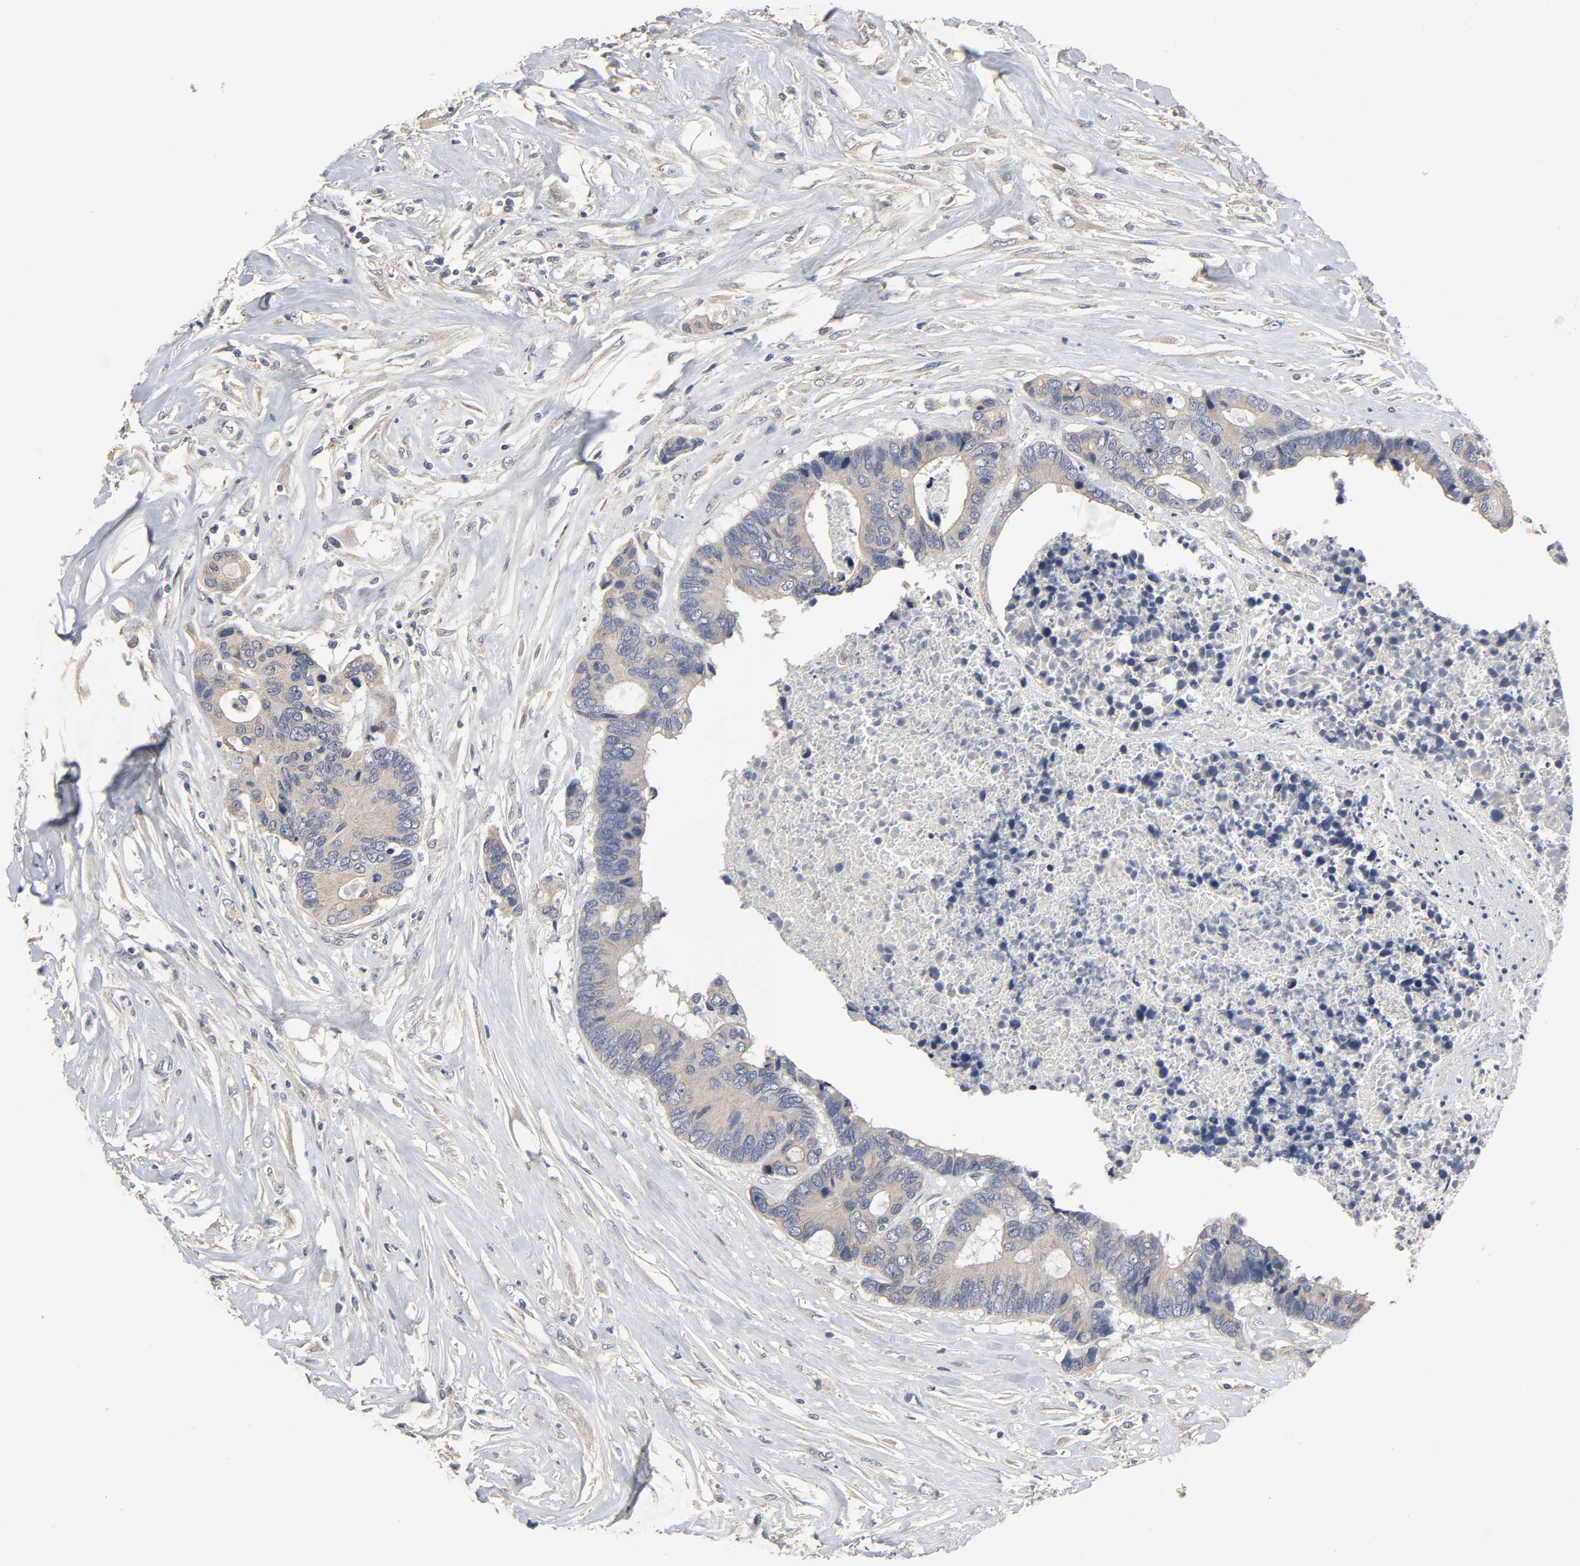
{"staining": {"intensity": "weak", "quantity": "25%-75%", "location": "cytoplasmic/membranous"}, "tissue": "colorectal cancer", "cell_type": "Tumor cells", "image_type": "cancer", "snomed": [{"axis": "morphology", "description": "Adenocarcinoma, NOS"}, {"axis": "topography", "description": "Rectum"}], "caption": "Immunohistochemistry image of human colorectal cancer (adenocarcinoma) stained for a protein (brown), which reveals low levels of weak cytoplasmic/membranous expression in about 25%-75% of tumor cells.", "gene": "SLC10A2", "patient": {"sex": "male", "age": 55}}